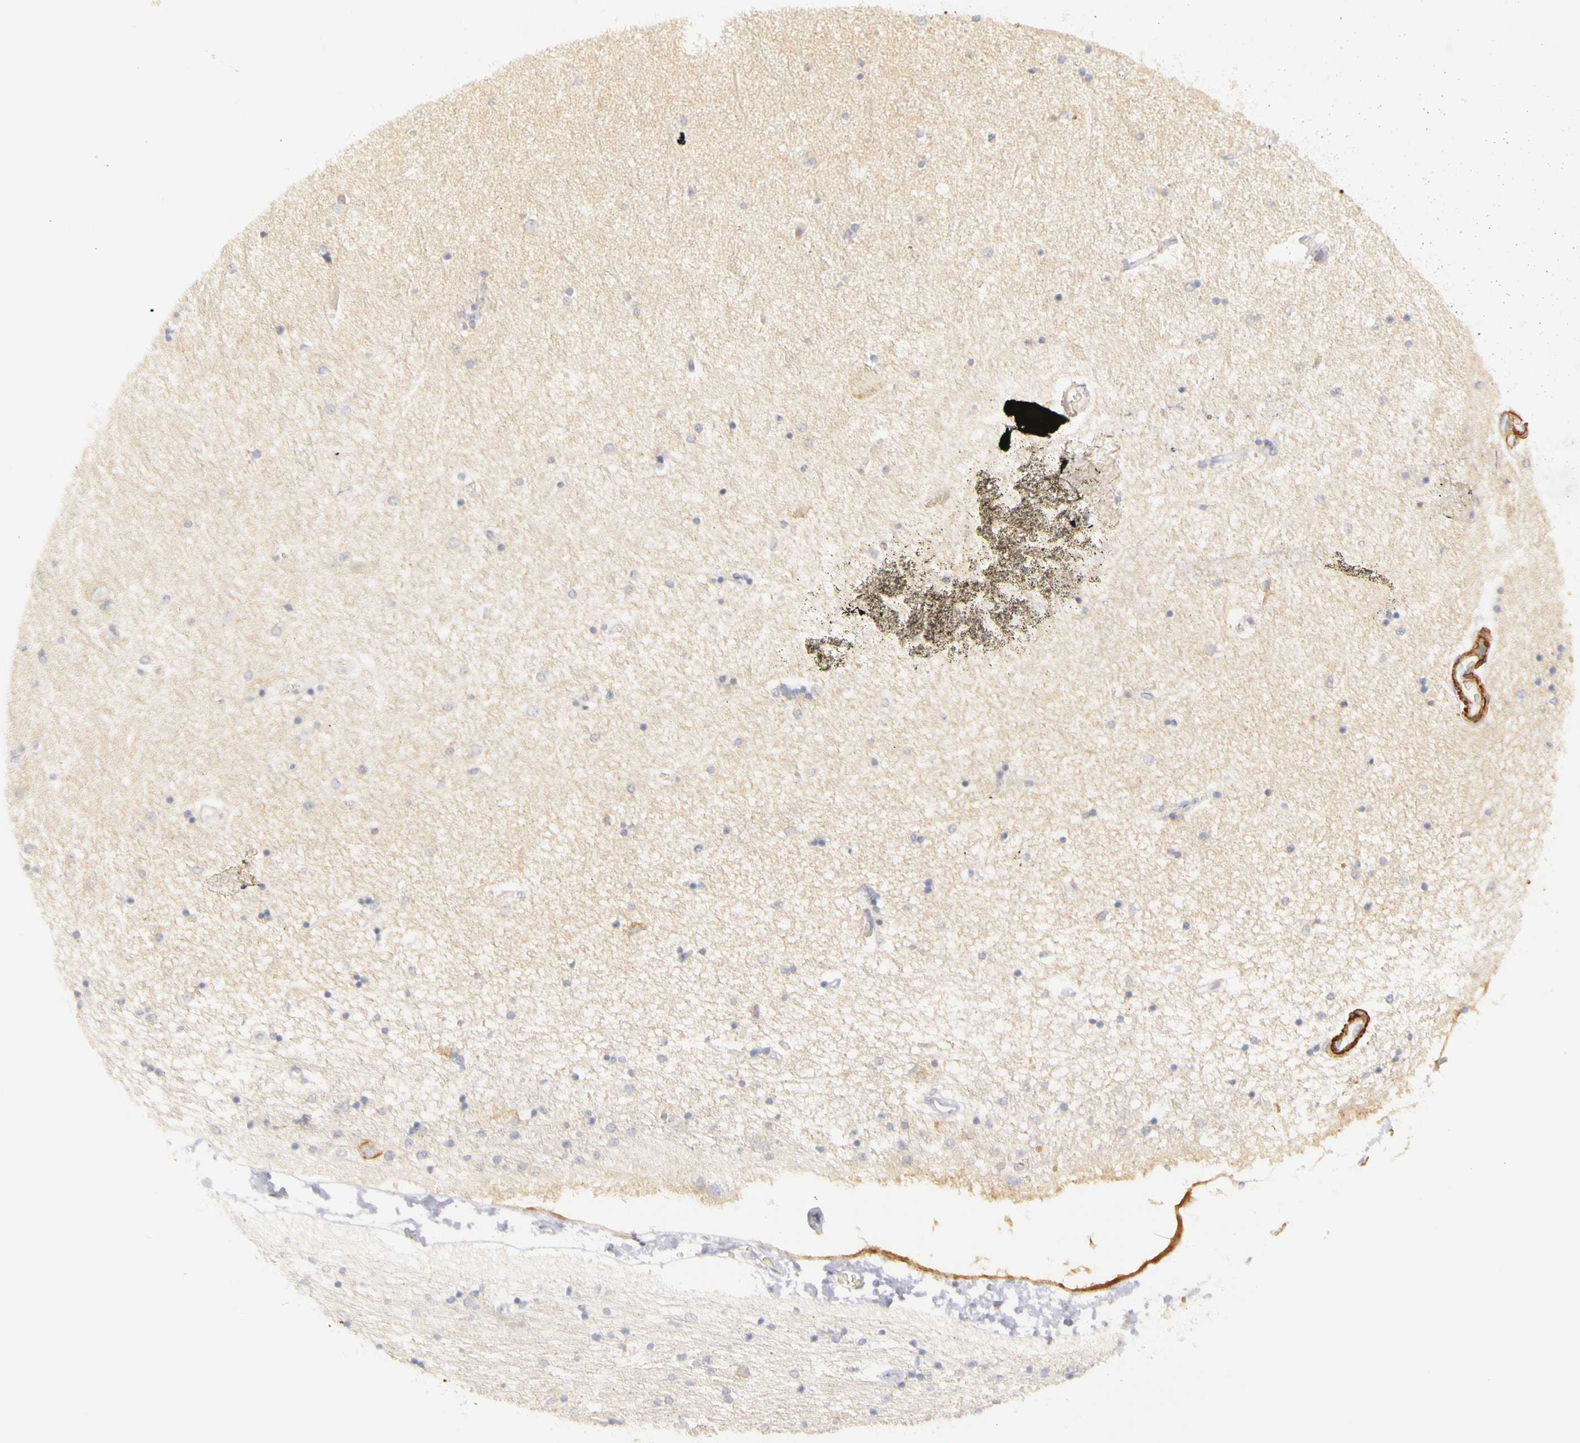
{"staining": {"intensity": "negative", "quantity": "none", "location": "none"}, "tissue": "hippocampus", "cell_type": "Glial cells", "image_type": "normal", "snomed": [{"axis": "morphology", "description": "Normal tissue, NOS"}, {"axis": "topography", "description": "Hippocampus"}], "caption": "DAB (3,3'-diaminobenzidine) immunohistochemical staining of unremarkable hippocampus shows no significant expression in glial cells.", "gene": "CNTN2", "patient": {"sex": "female", "age": 54}}